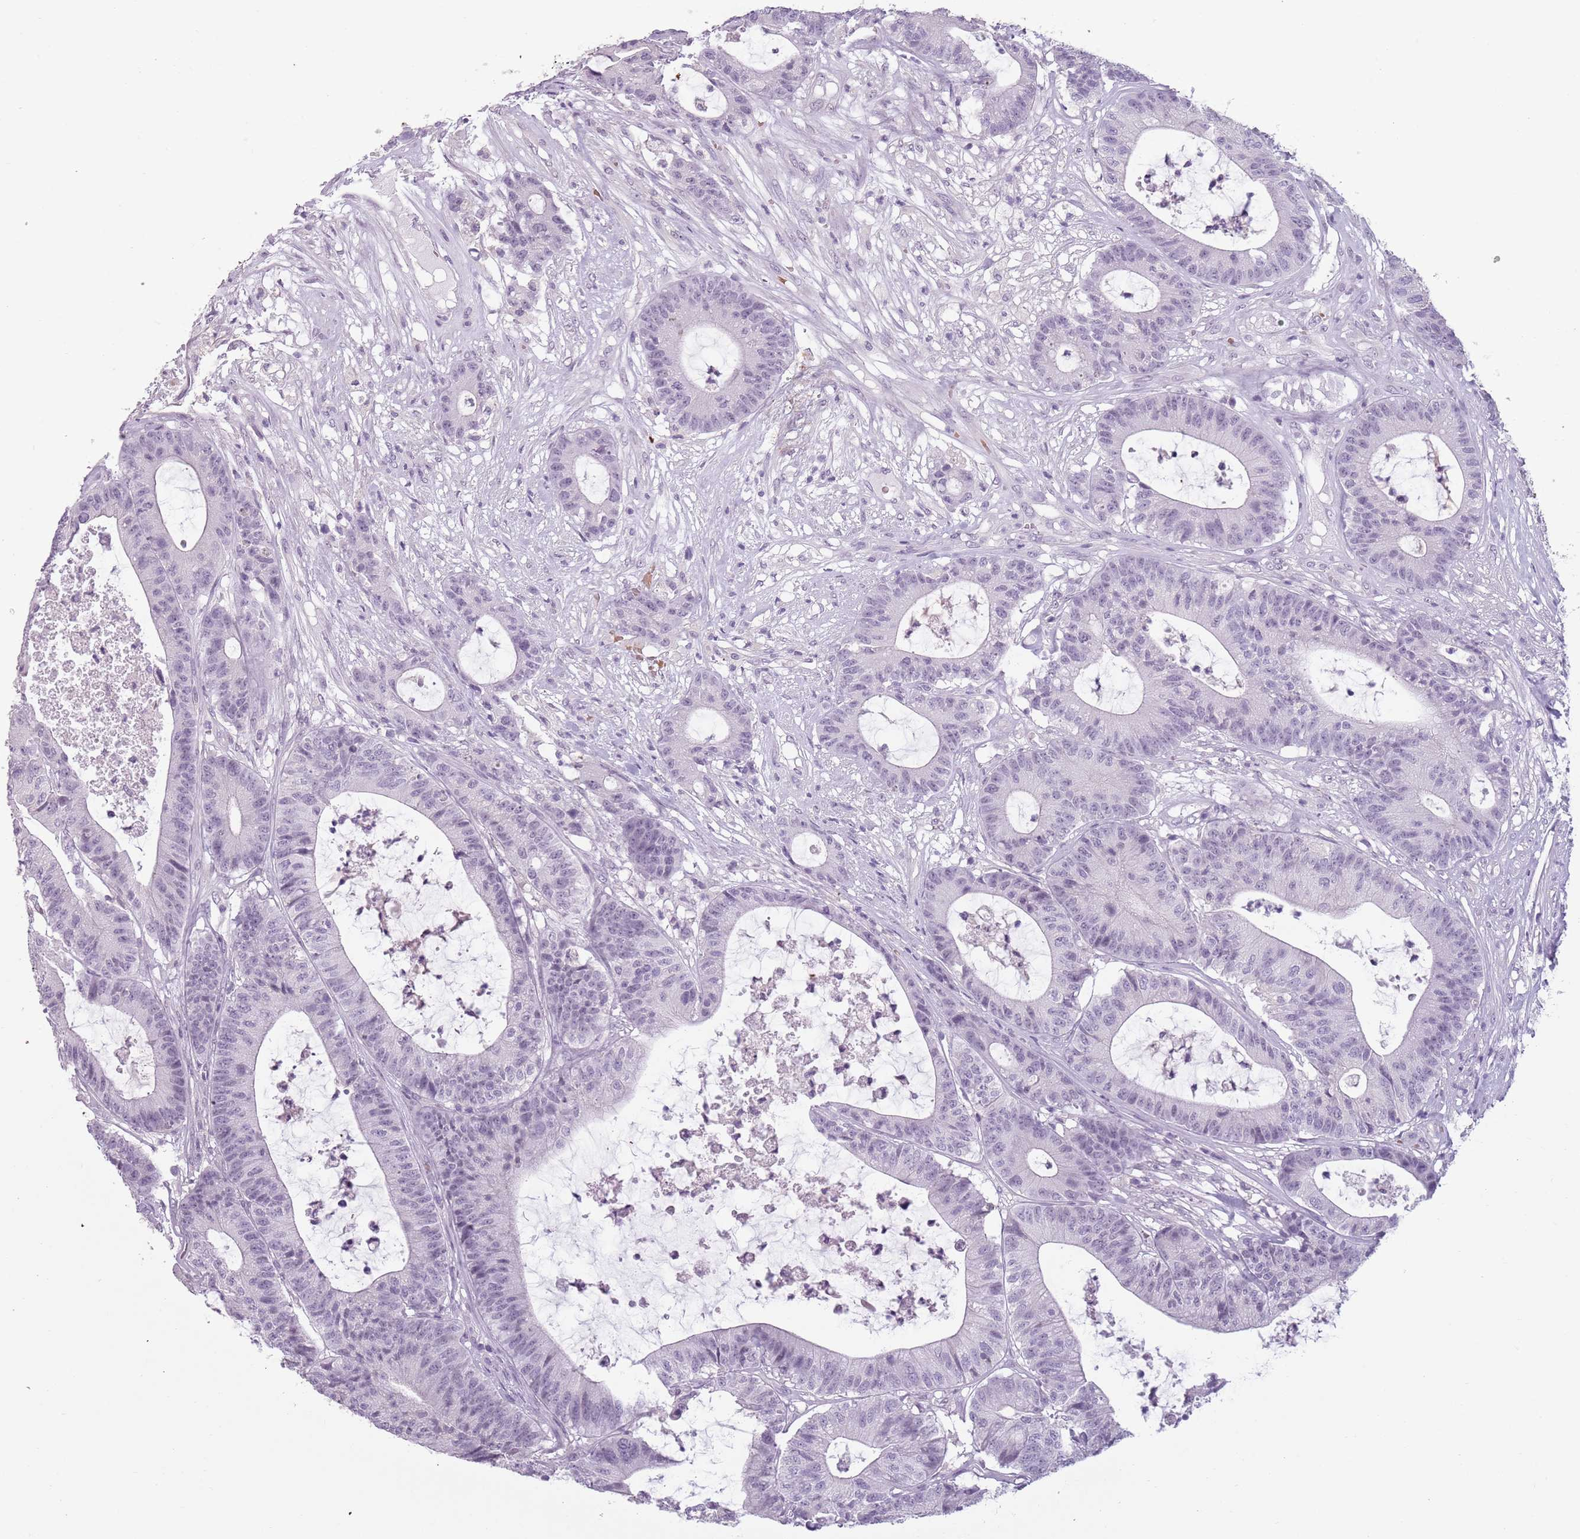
{"staining": {"intensity": "negative", "quantity": "none", "location": "none"}, "tissue": "colorectal cancer", "cell_type": "Tumor cells", "image_type": "cancer", "snomed": [{"axis": "morphology", "description": "Adenocarcinoma, NOS"}, {"axis": "topography", "description": "Colon"}], "caption": "IHC histopathology image of colorectal cancer stained for a protein (brown), which demonstrates no expression in tumor cells.", "gene": "PIEZO1", "patient": {"sex": "female", "age": 84}}